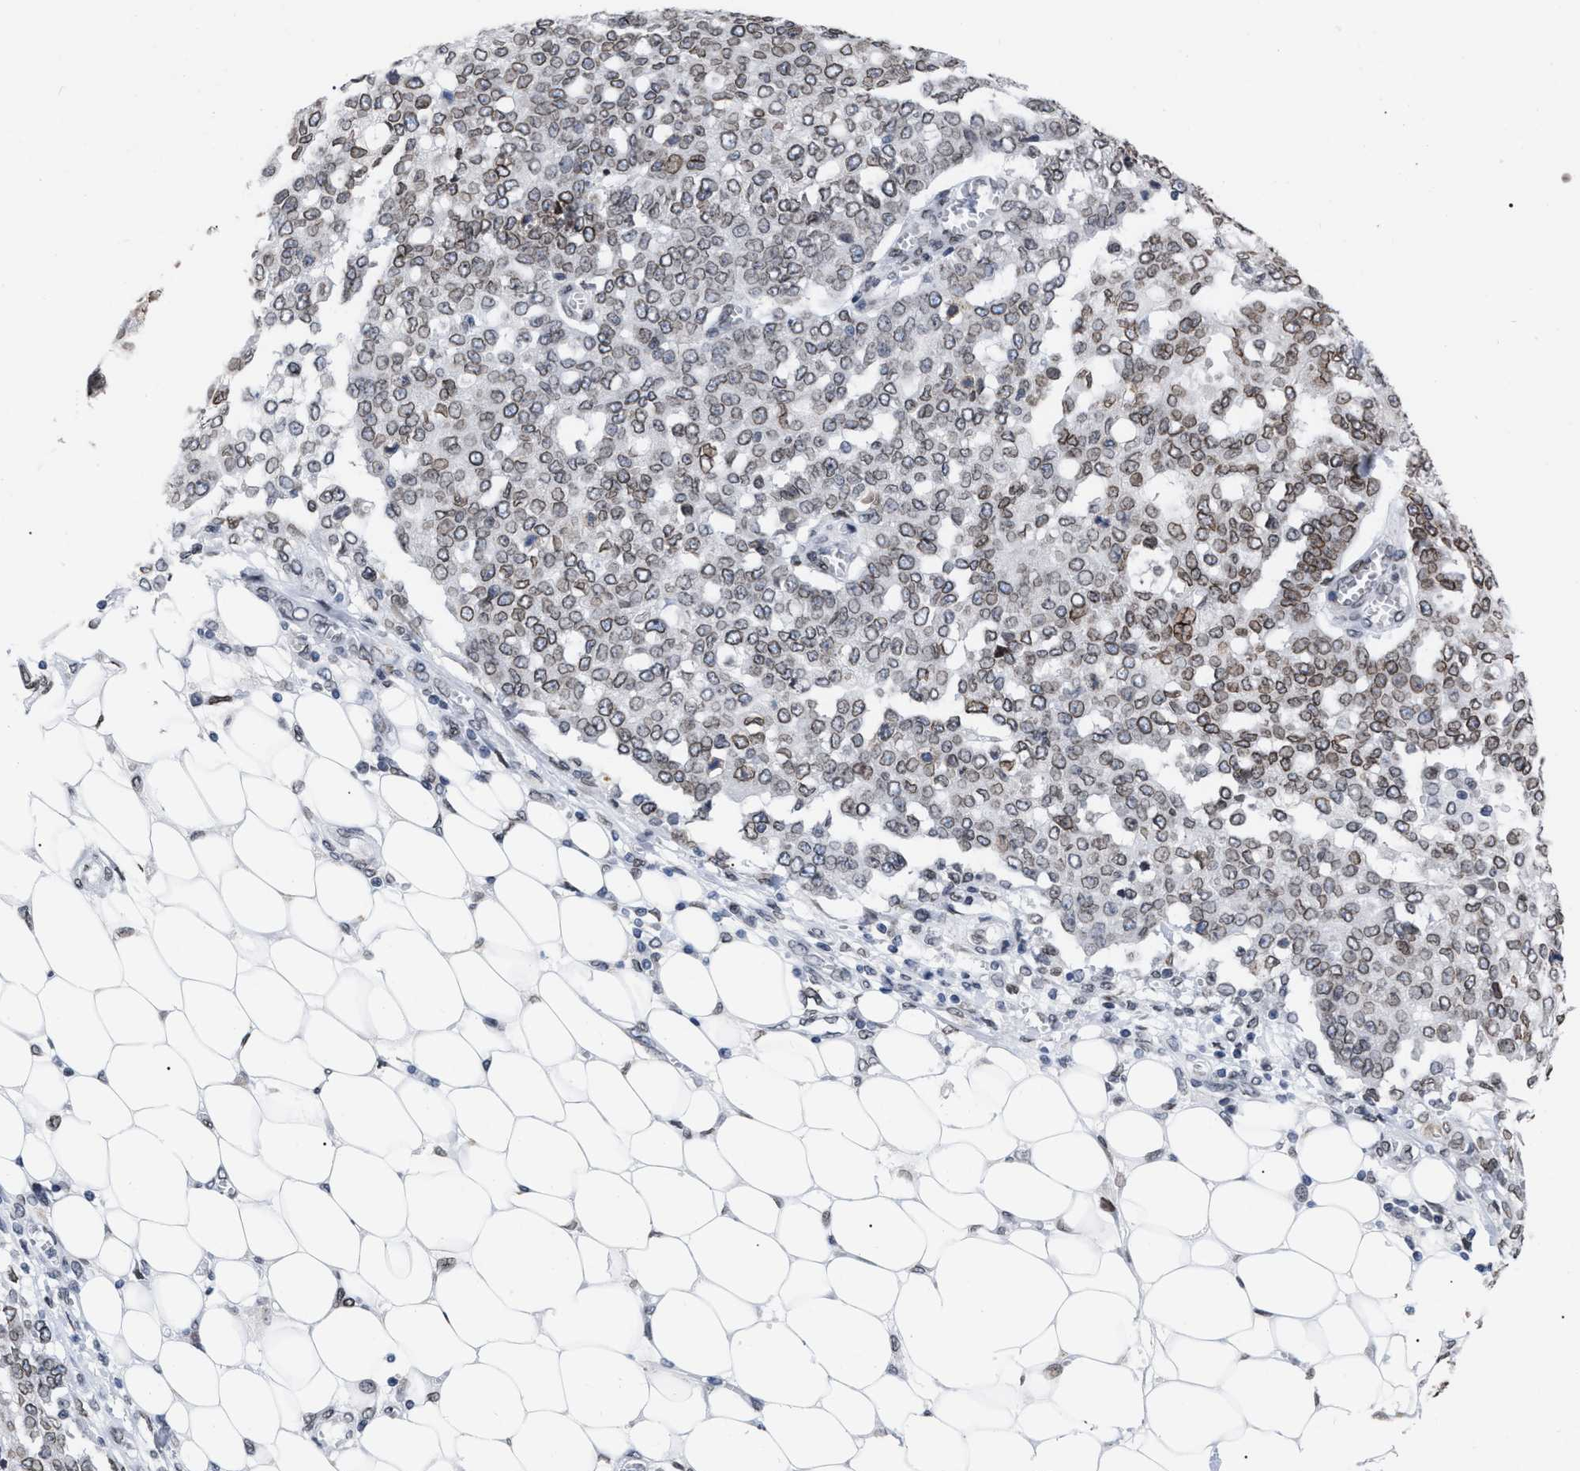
{"staining": {"intensity": "moderate", "quantity": "25%-75%", "location": "cytoplasmic/membranous,nuclear"}, "tissue": "ovarian cancer", "cell_type": "Tumor cells", "image_type": "cancer", "snomed": [{"axis": "morphology", "description": "Cystadenocarcinoma, serous, NOS"}, {"axis": "topography", "description": "Soft tissue"}, {"axis": "topography", "description": "Ovary"}], "caption": "Immunohistochemical staining of human ovarian serous cystadenocarcinoma displays medium levels of moderate cytoplasmic/membranous and nuclear protein expression in approximately 25%-75% of tumor cells. (DAB = brown stain, brightfield microscopy at high magnification).", "gene": "TPR", "patient": {"sex": "female", "age": 57}}